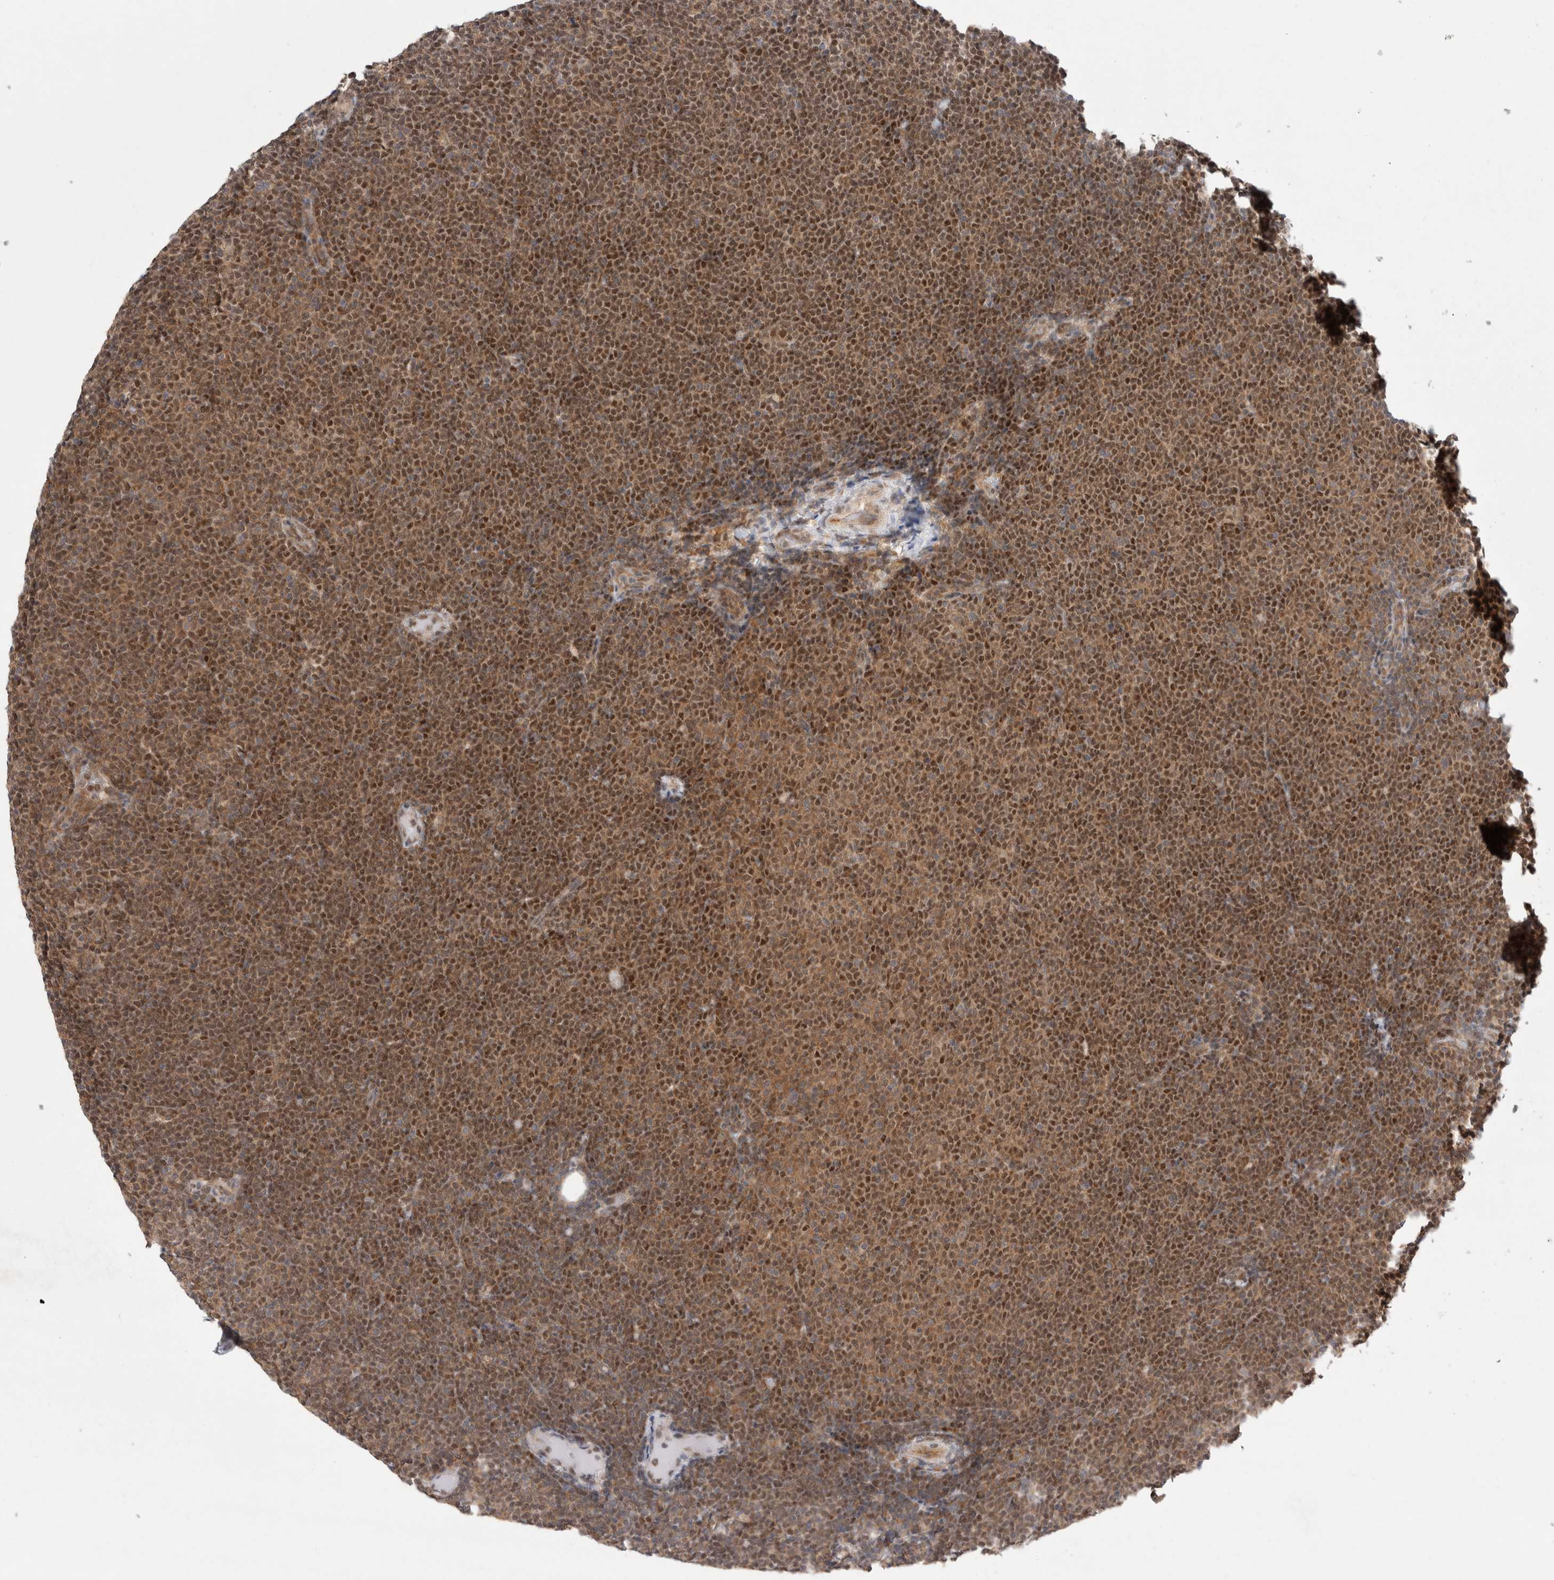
{"staining": {"intensity": "strong", "quantity": ">75%", "location": "nuclear"}, "tissue": "lymphoma", "cell_type": "Tumor cells", "image_type": "cancer", "snomed": [{"axis": "morphology", "description": "Malignant lymphoma, non-Hodgkin's type, Low grade"}, {"axis": "topography", "description": "Lymph node"}], "caption": "Low-grade malignant lymphoma, non-Hodgkin's type stained for a protein (brown) shows strong nuclear positive expression in about >75% of tumor cells.", "gene": "EIF3E", "patient": {"sex": "female", "age": 53}}